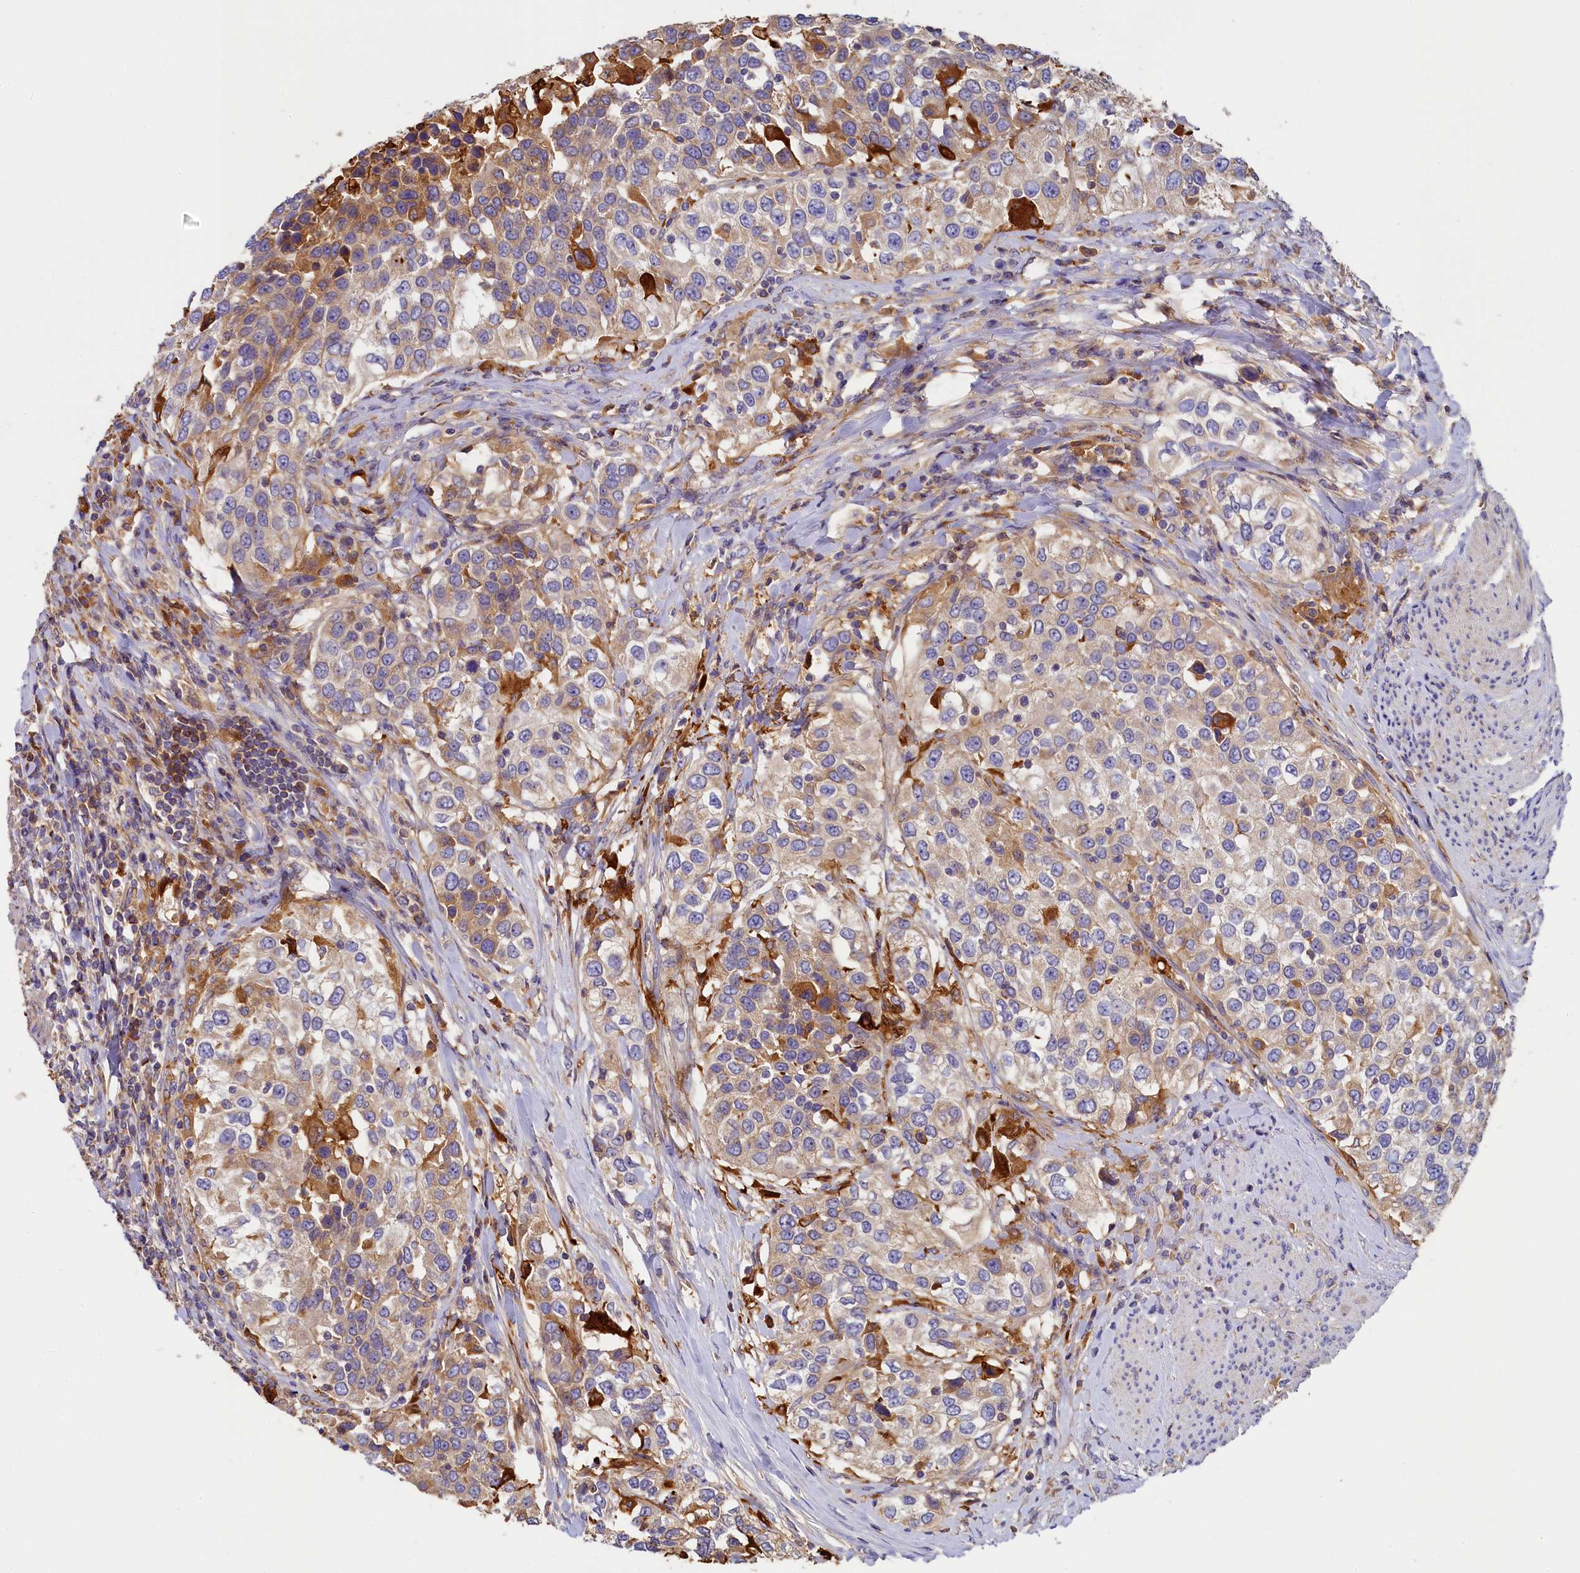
{"staining": {"intensity": "moderate", "quantity": "<25%", "location": "cytoplasmic/membranous"}, "tissue": "urothelial cancer", "cell_type": "Tumor cells", "image_type": "cancer", "snomed": [{"axis": "morphology", "description": "Urothelial carcinoma, High grade"}, {"axis": "topography", "description": "Urinary bladder"}], "caption": "Urothelial carcinoma (high-grade) stained with immunohistochemistry (IHC) demonstrates moderate cytoplasmic/membranous positivity in about <25% of tumor cells.", "gene": "SEC31B", "patient": {"sex": "female", "age": 80}}